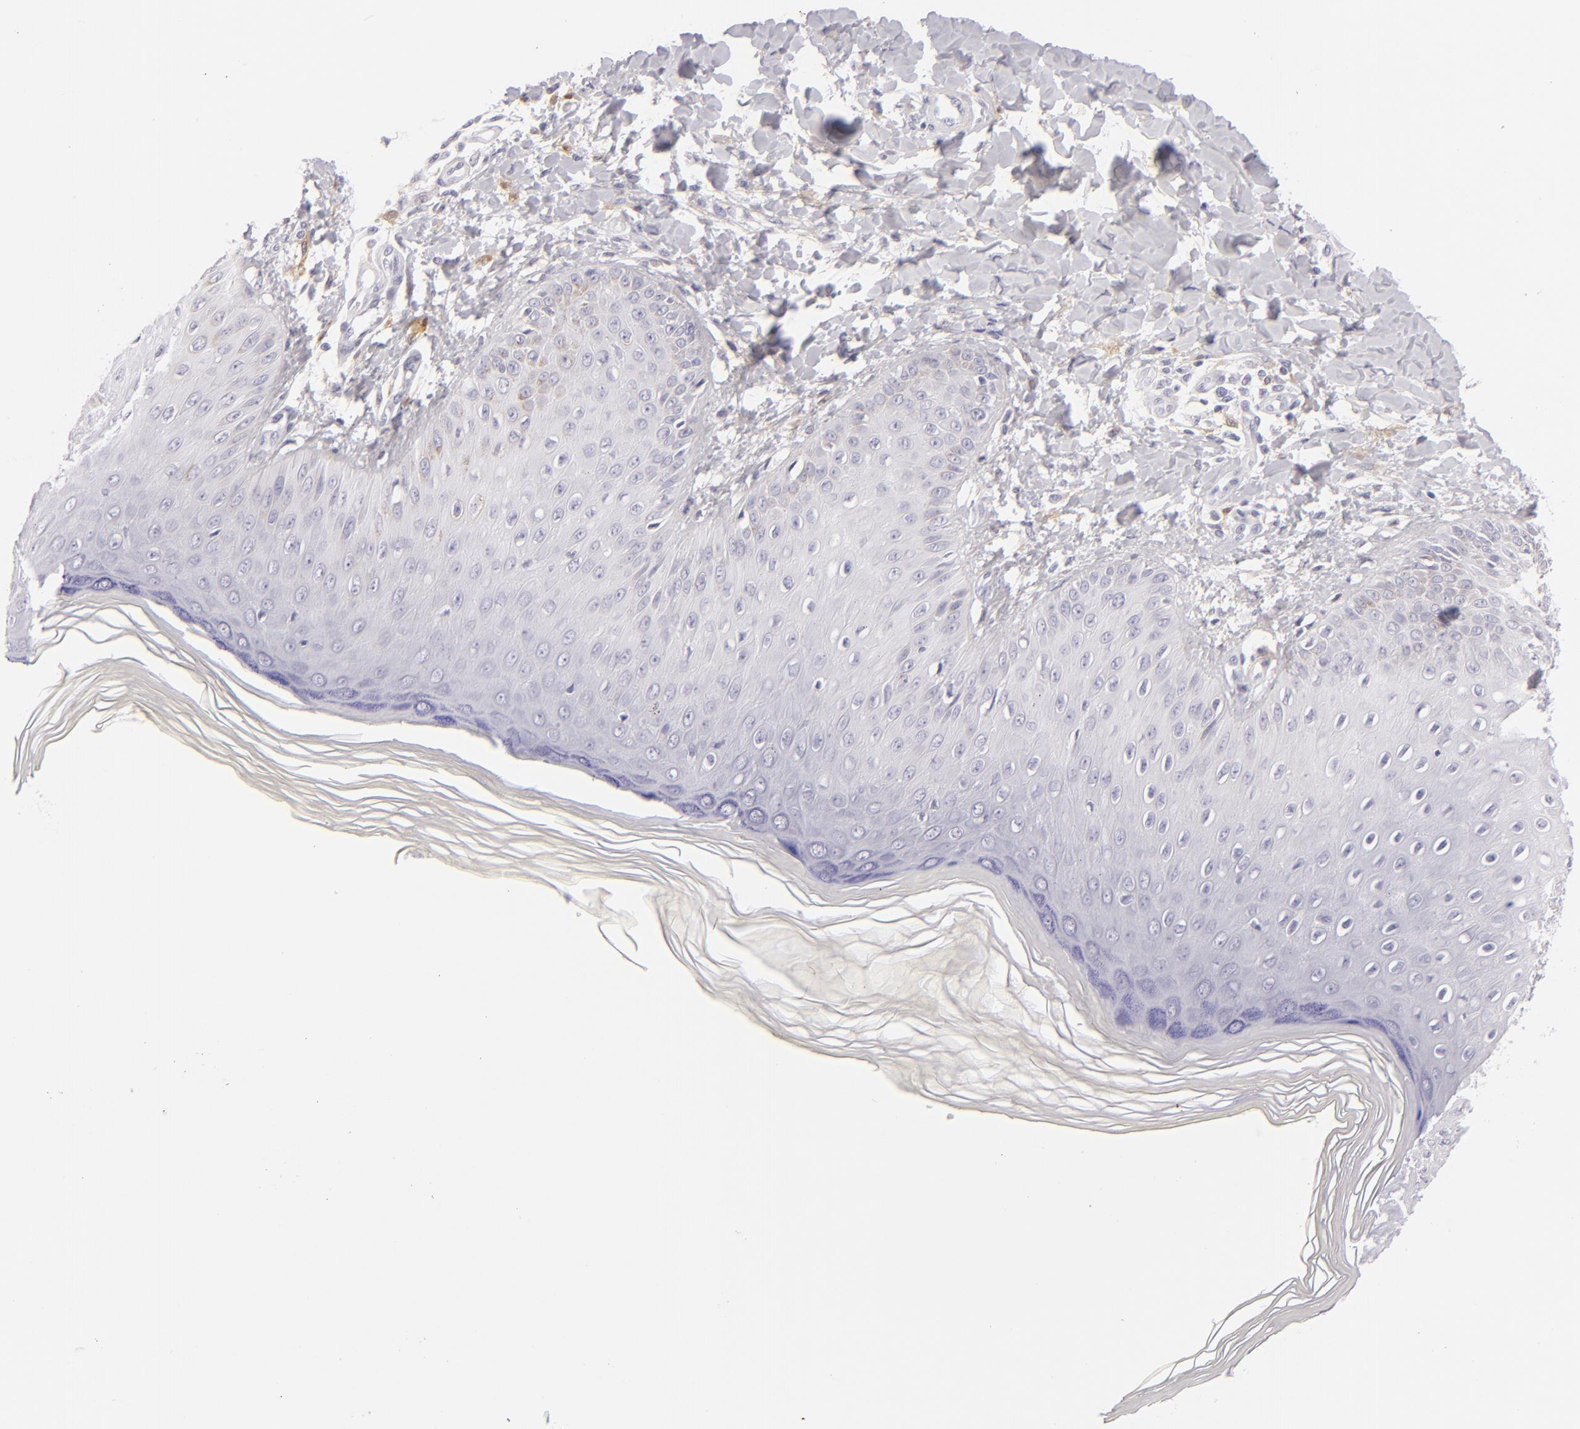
{"staining": {"intensity": "negative", "quantity": "none", "location": "none"}, "tissue": "skin", "cell_type": "Epidermal cells", "image_type": "normal", "snomed": [{"axis": "morphology", "description": "Normal tissue, NOS"}, {"axis": "morphology", "description": "Inflammation, NOS"}, {"axis": "topography", "description": "Soft tissue"}, {"axis": "topography", "description": "Anal"}], "caption": "The photomicrograph exhibits no significant positivity in epidermal cells of skin. (DAB immunohistochemistry (IHC) with hematoxylin counter stain).", "gene": "F13A1", "patient": {"sex": "female", "age": 15}}